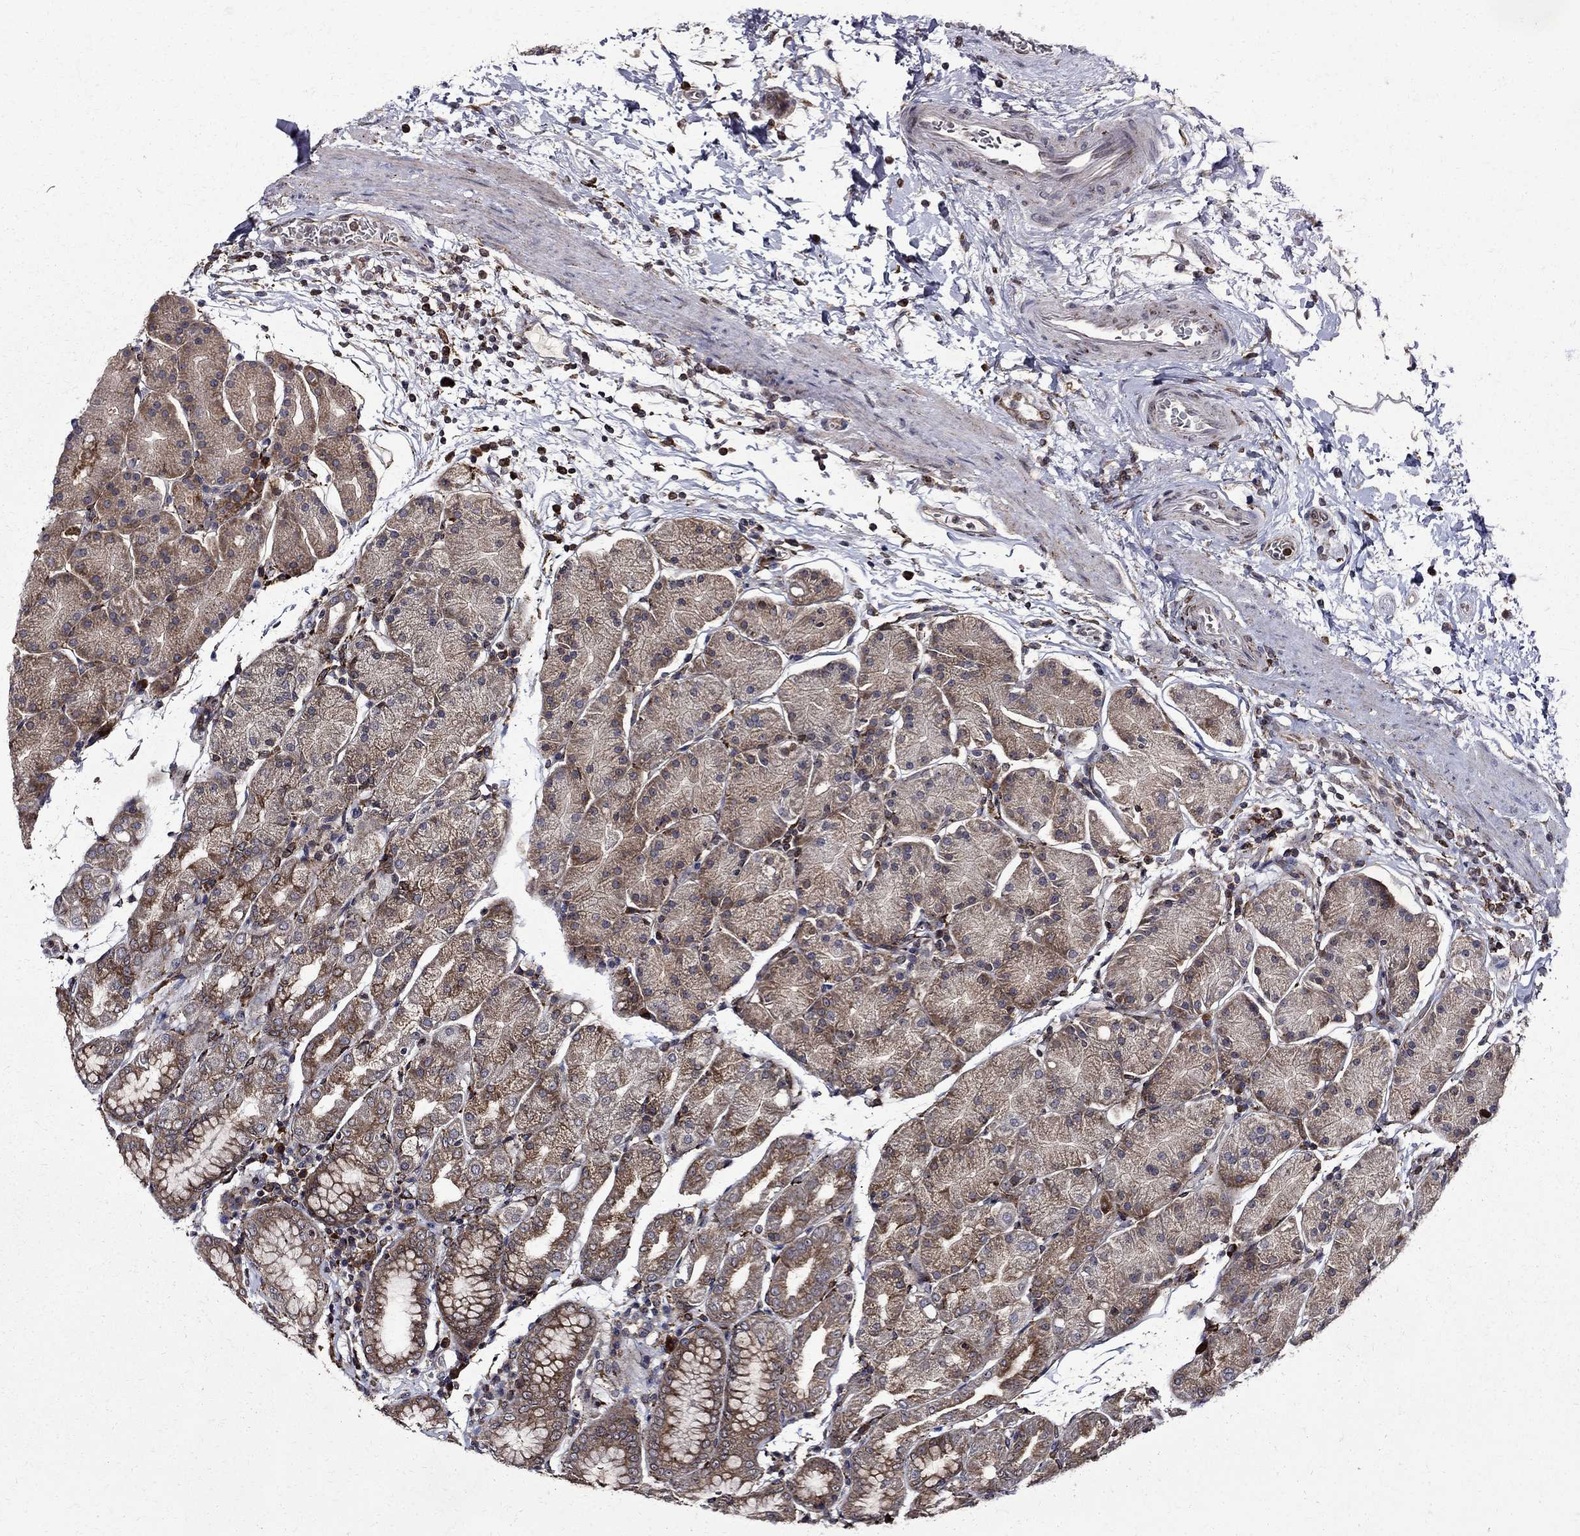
{"staining": {"intensity": "moderate", "quantity": "<25%", "location": "cytoplasmic/membranous,nuclear"}, "tissue": "stomach", "cell_type": "Glandular cells", "image_type": "normal", "snomed": [{"axis": "morphology", "description": "Normal tissue, NOS"}, {"axis": "topography", "description": "Stomach"}], "caption": "Immunohistochemical staining of benign stomach exhibits moderate cytoplasmic/membranous,nuclear protein expression in about <25% of glandular cells. (IHC, brightfield microscopy, high magnification).", "gene": "CAB39L", "patient": {"sex": "male", "age": 54}}